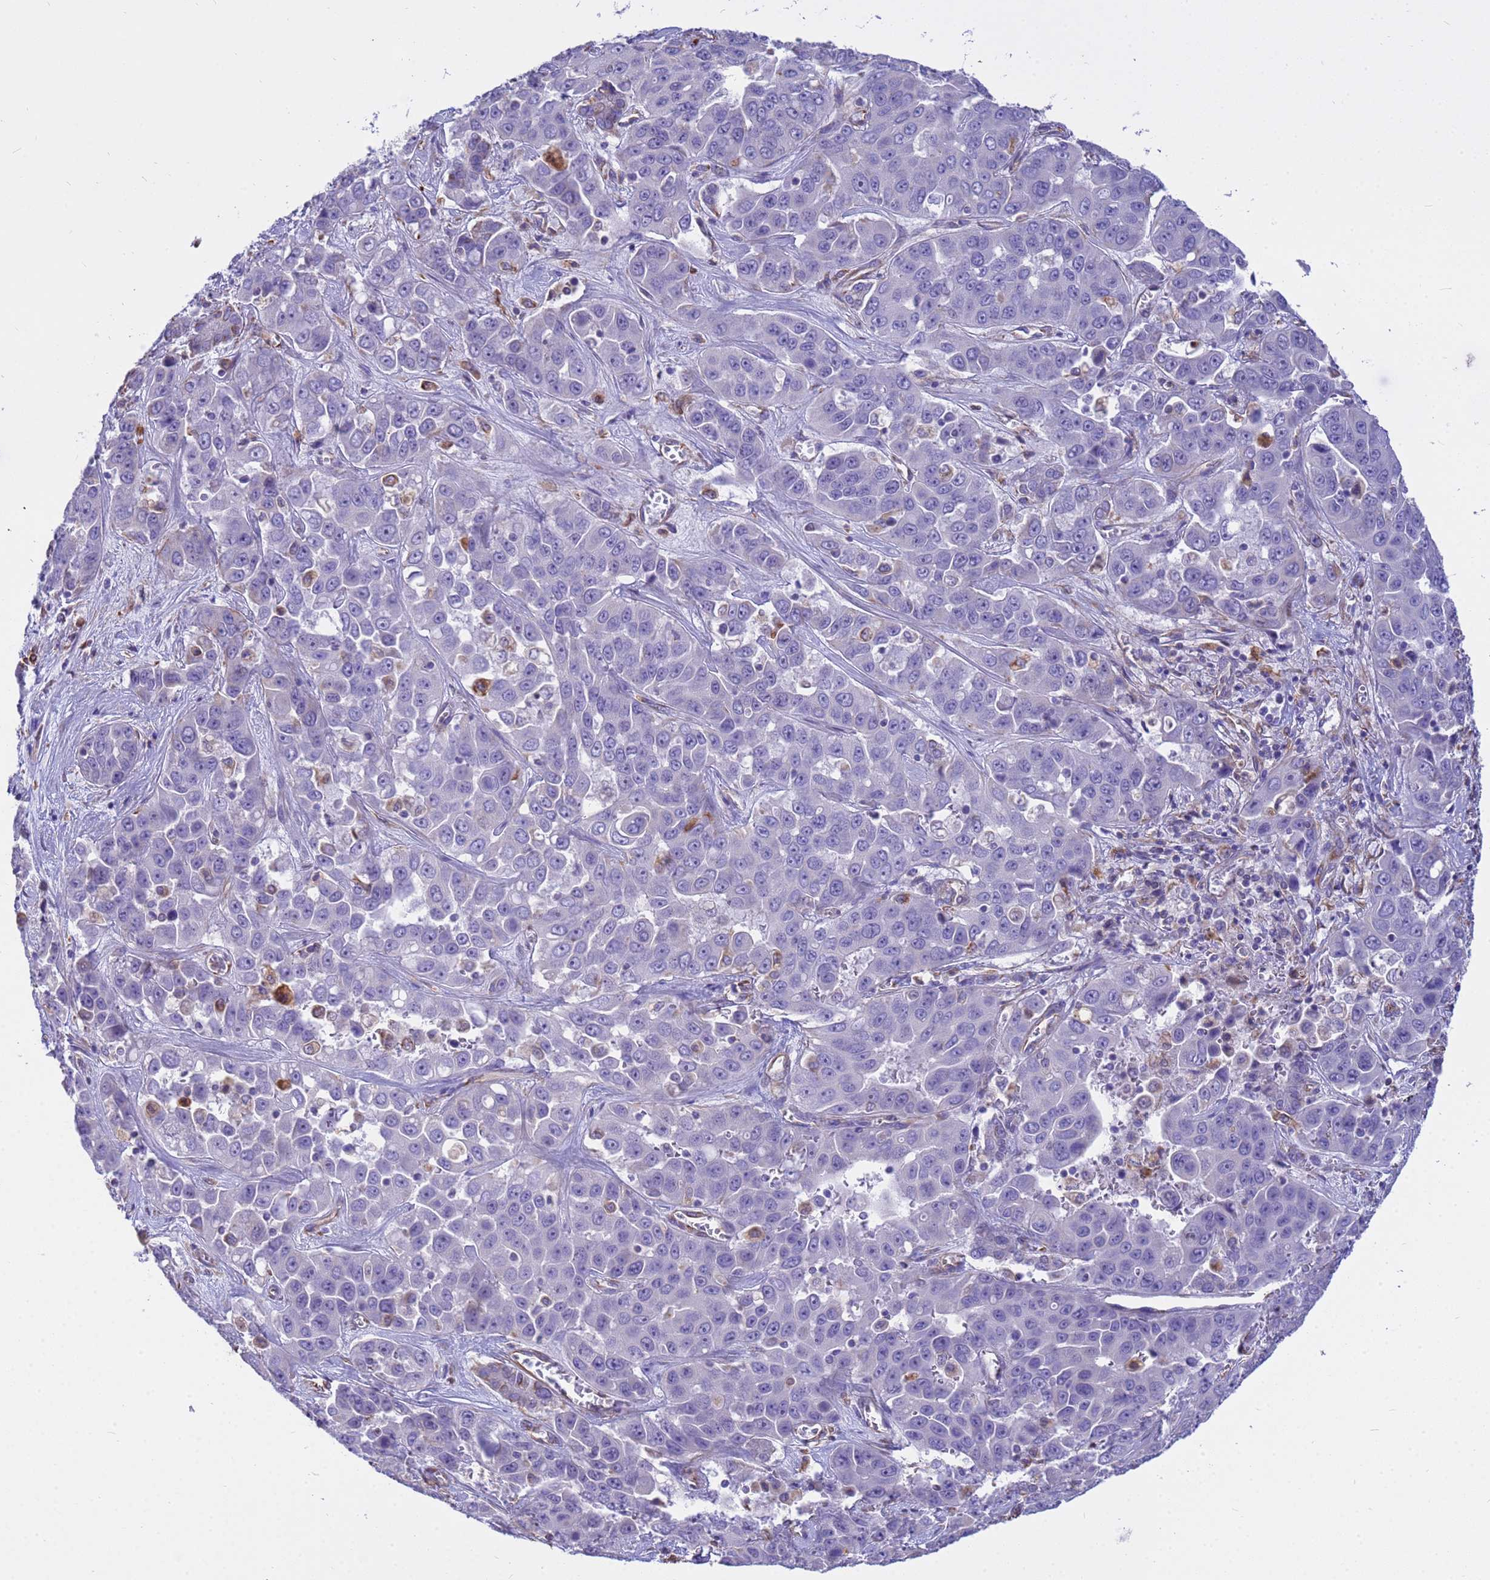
{"staining": {"intensity": "negative", "quantity": "none", "location": "none"}, "tissue": "liver cancer", "cell_type": "Tumor cells", "image_type": "cancer", "snomed": [{"axis": "morphology", "description": "Cholangiocarcinoma"}, {"axis": "topography", "description": "Liver"}], "caption": "Tumor cells are negative for brown protein staining in liver cancer.", "gene": "TCEAL3", "patient": {"sex": "female", "age": 52}}